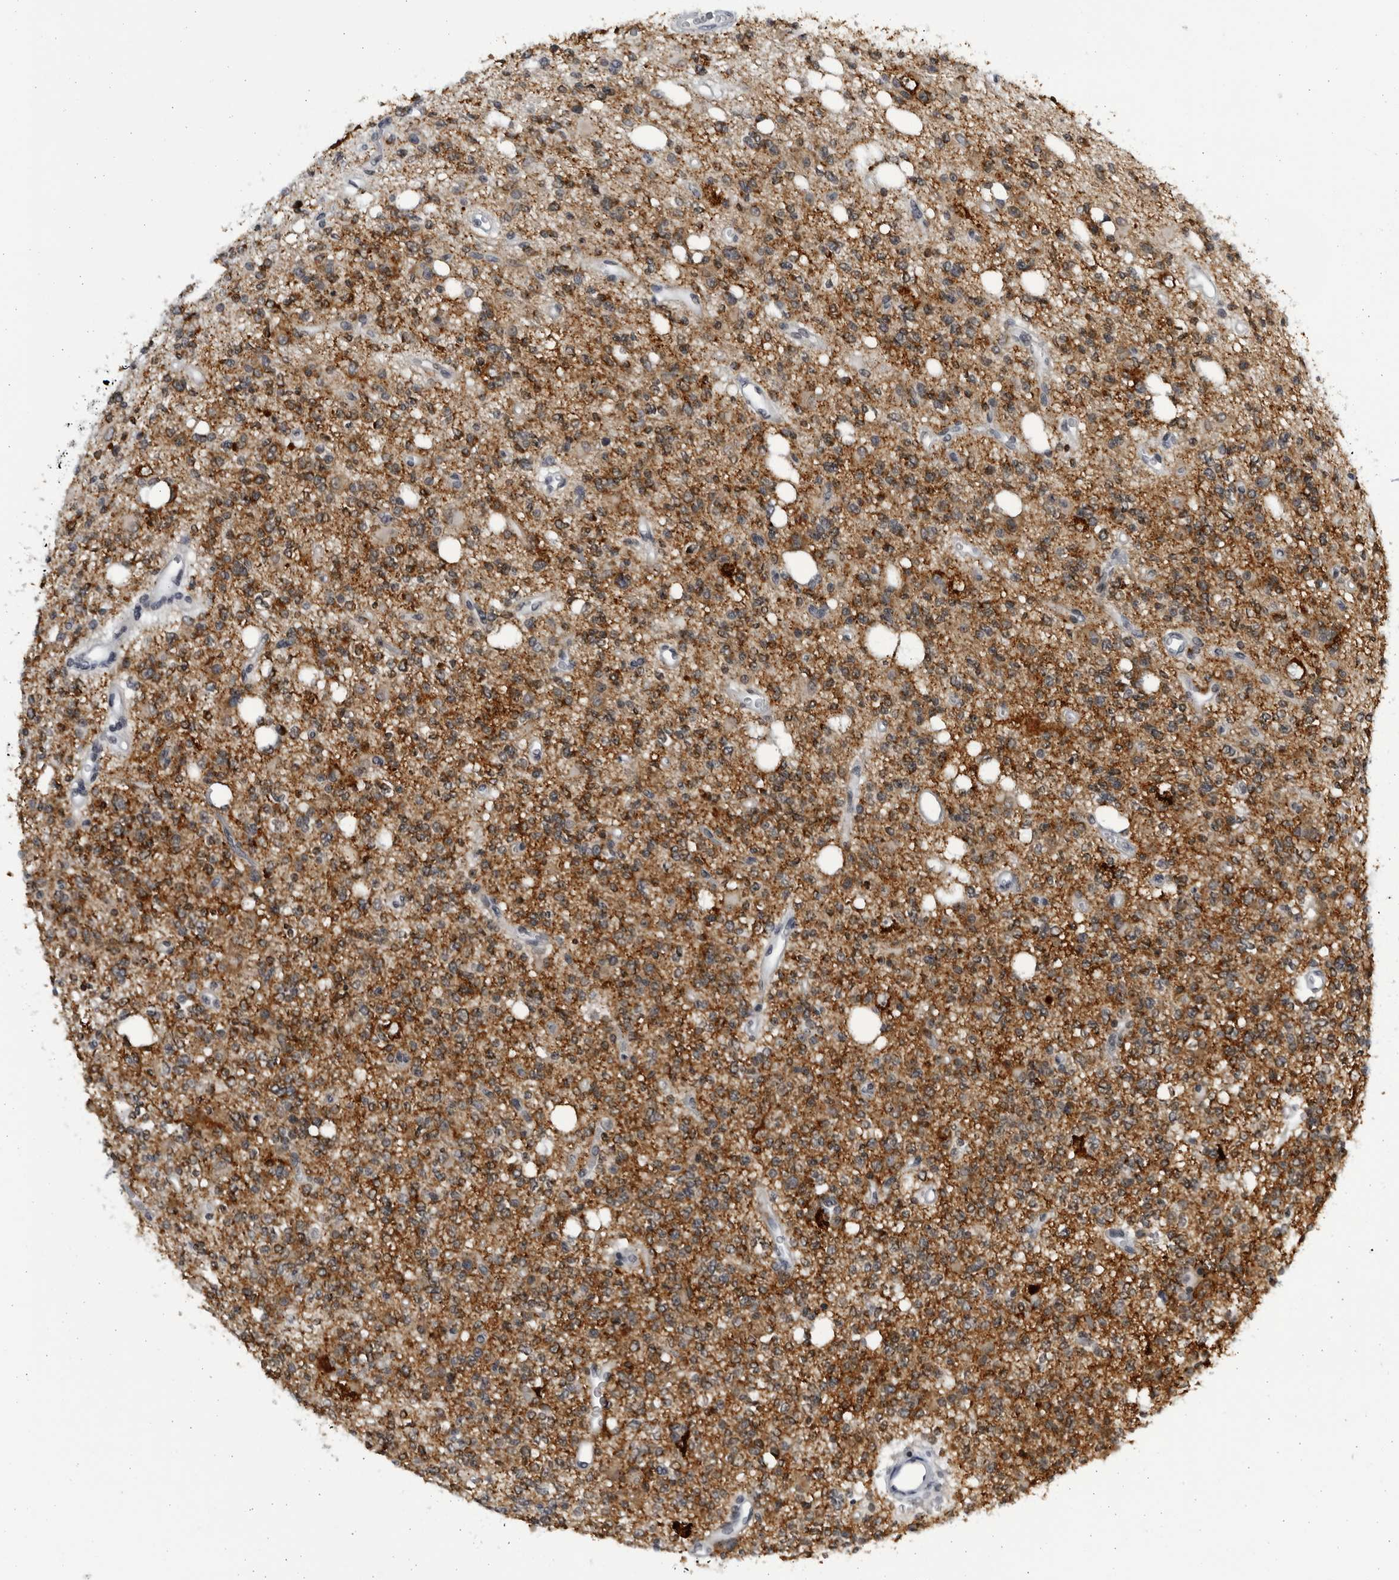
{"staining": {"intensity": "moderate", "quantity": ">75%", "location": "cytoplasmic/membranous"}, "tissue": "glioma", "cell_type": "Tumor cells", "image_type": "cancer", "snomed": [{"axis": "morphology", "description": "Glioma, malignant, High grade"}, {"axis": "topography", "description": "Brain"}], "caption": "Glioma stained for a protein demonstrates moderate cytoplasmic/membranous positivity in tumor cells.", "gene": "SLC25A22", "patient": {"sex": "female", "age": 62}}